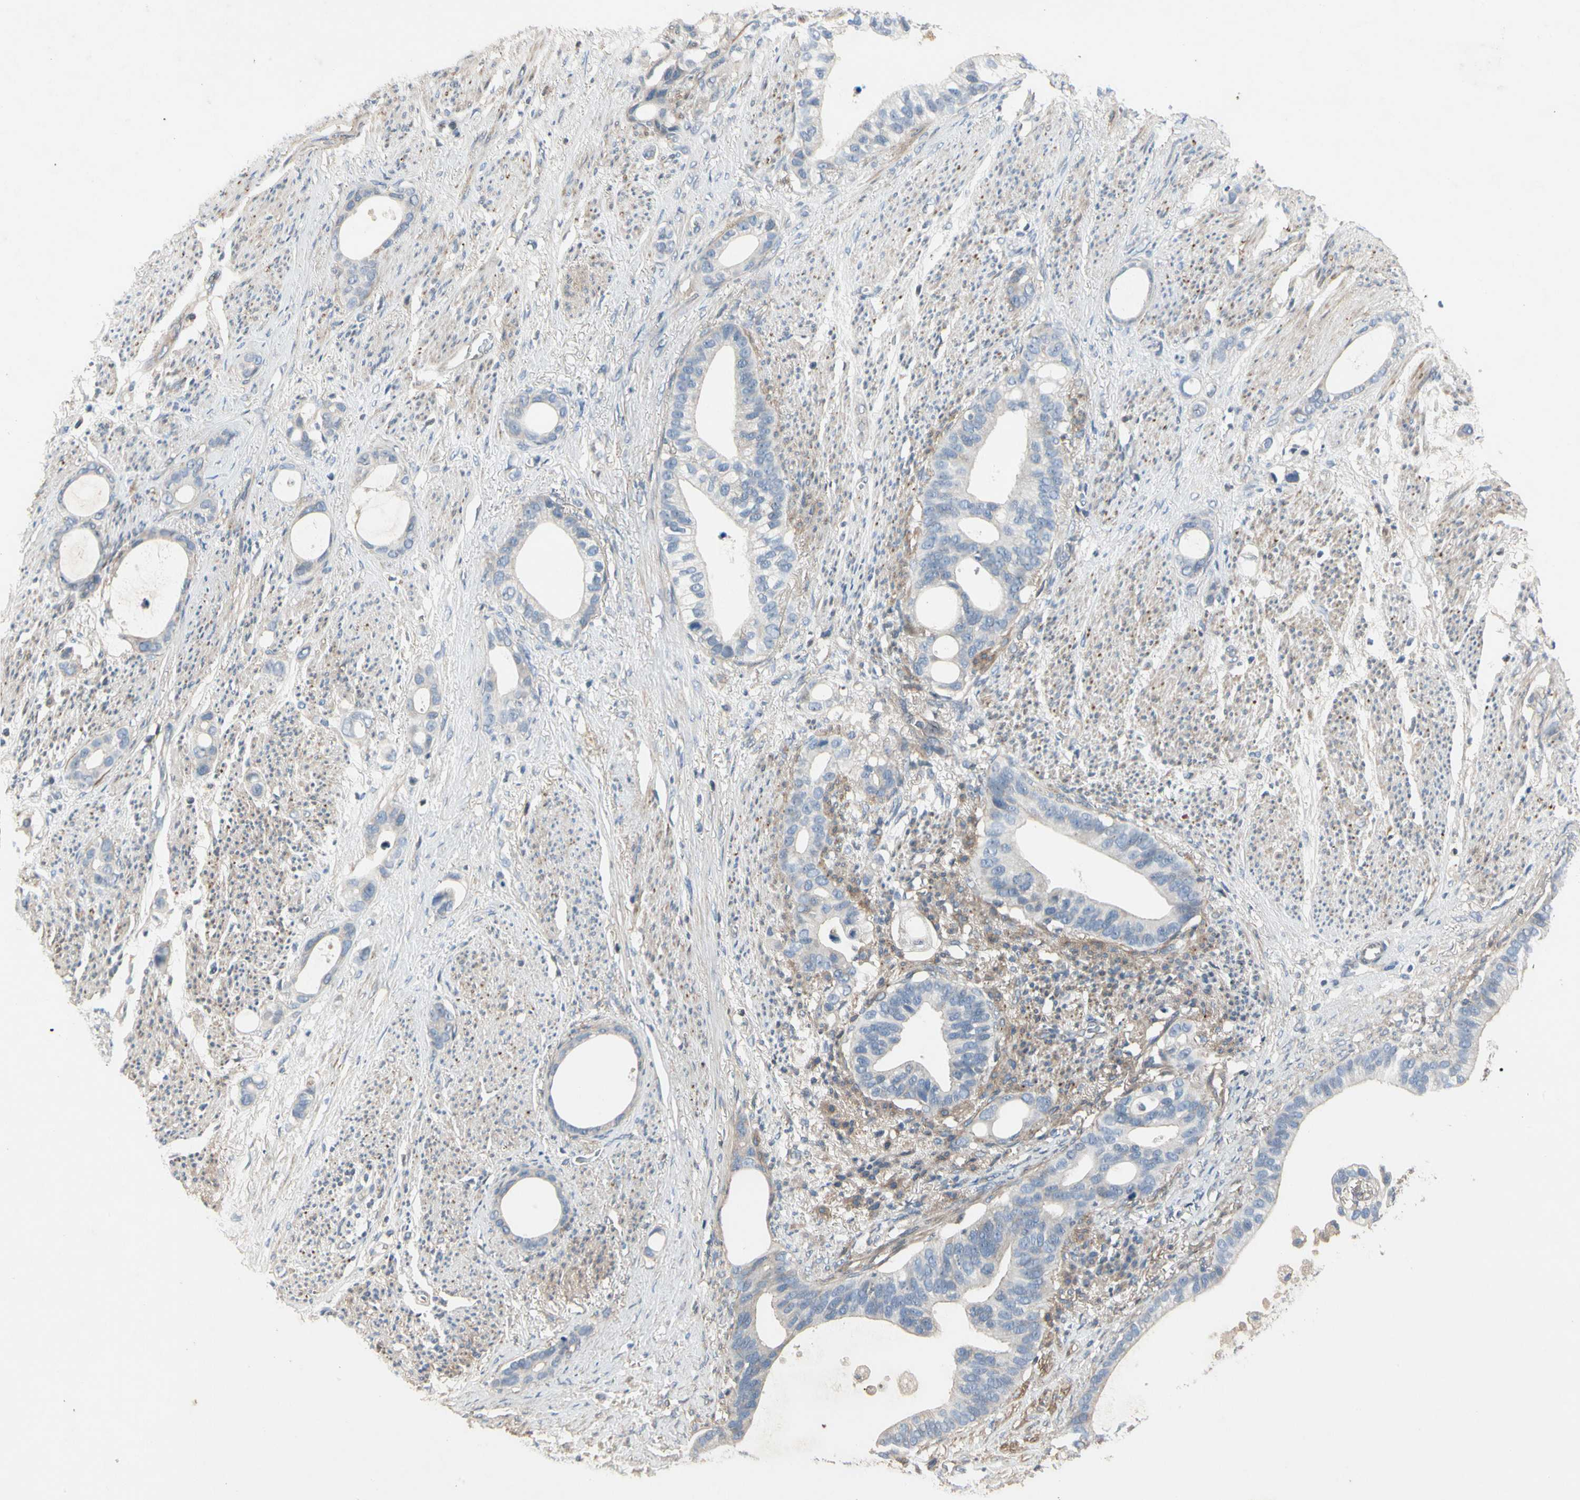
{"staining": {"intensity": "negative", "quantity": "none", "location": "none"}, "tissue": "stomach cancer", "cell_type": "Tumor cells", "image_type": "cancer", "snomed": [{"axis": "morphology", "description": "Adenocarcinoma, NOS"}, {"axis": "topography", "description": "Stomach"}], "caption": "Immunohistochemistry (IHC) of human adenocarcinoma (stomach) displays no staining in tumor cells. (Stains: DAB (3,3'-diaminobenzidine) IHC with hematoxylin counter stain, Microscopy: brightfield microscopy at high magnification).", "gene": "CRTAC1", "patient": {"sex": "female", "age": 75}}